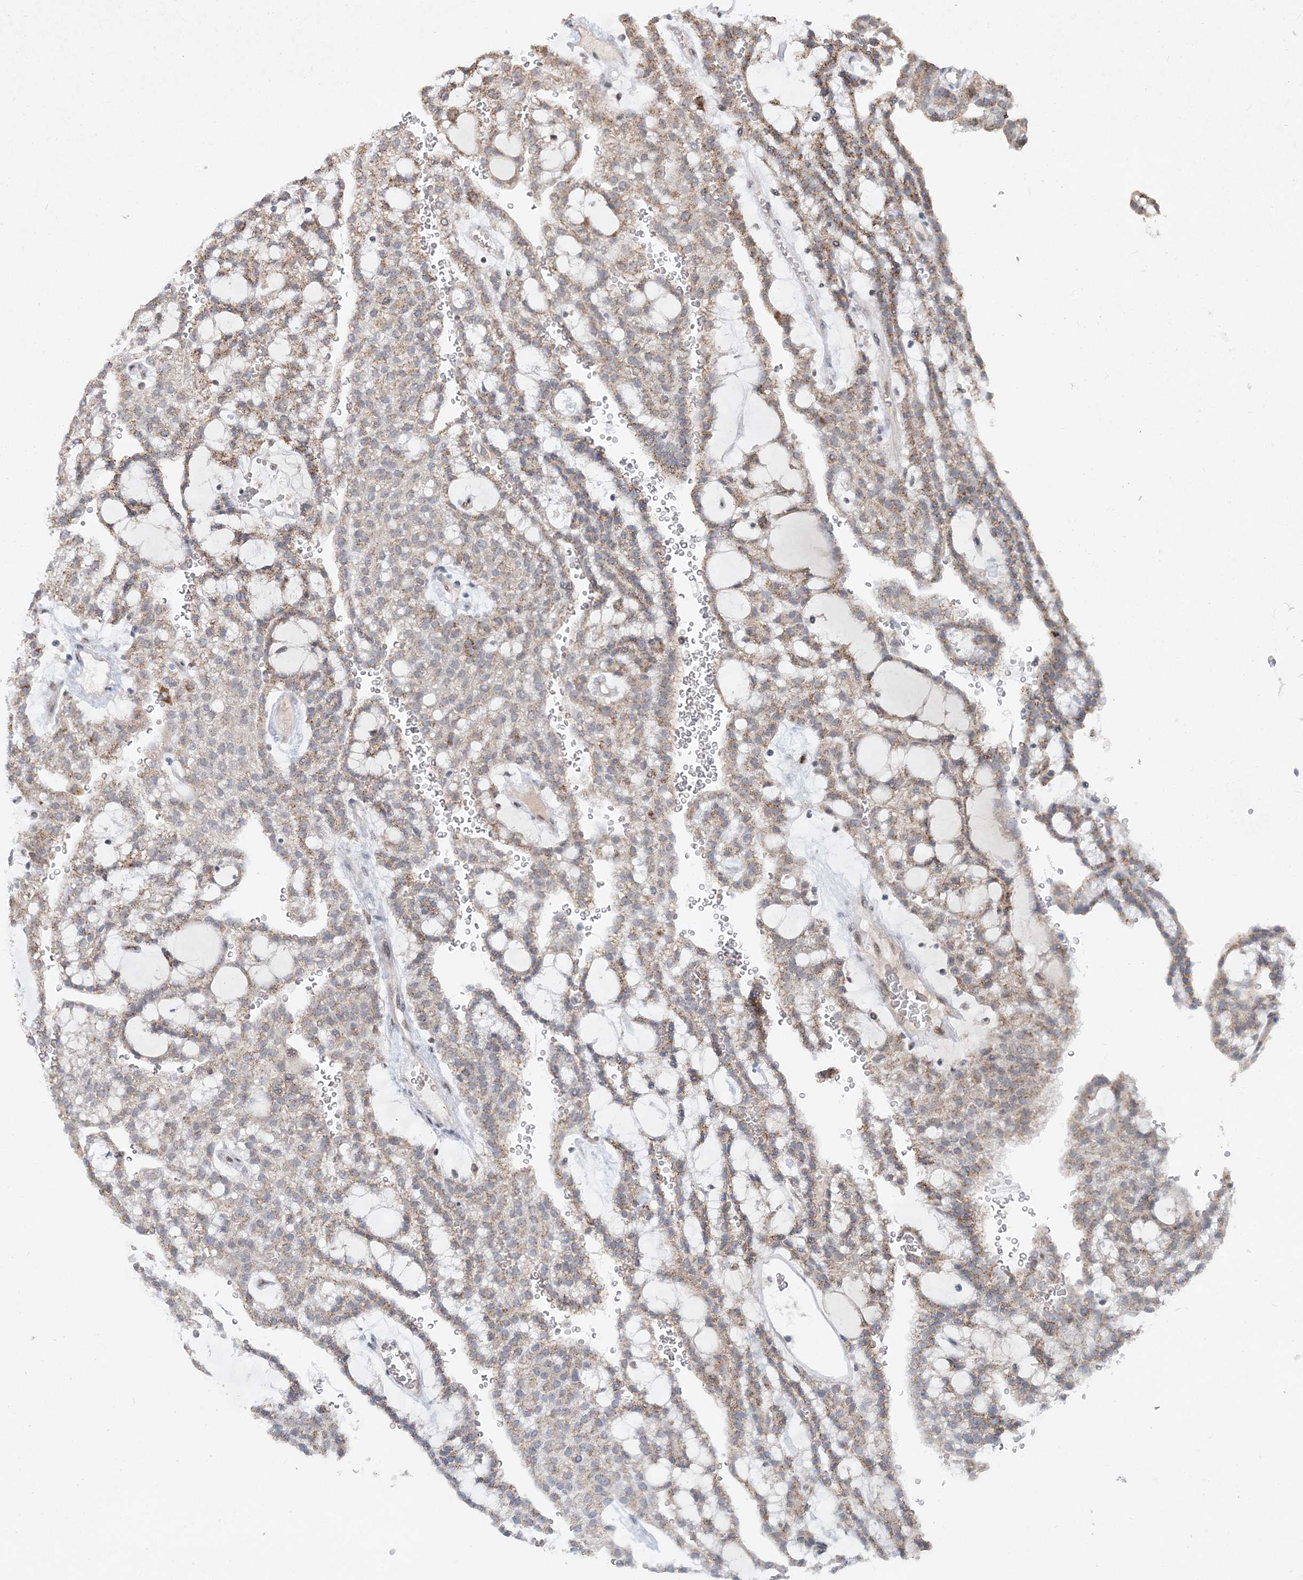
{"staining": {"intensity": "weak", "quantity": "25%-75%", "location": "cytoplasmic/membranous"}, "tissue": "renal cancer", "cell_type": "Tumor cells", "image_type": "cancer", "snomed": [{"axis": "morphology", "description": "Adenocarcinoma, NOS"}, {"axis": "topography", "description": "Kidney"}], "caption": "High-power microscopy captured an immunohistochemistry micrograph of renal cancer, revealing weak cytoplasmic/membranous expression in approximately 25%-75% of tumor cells.", "gene": "GIN1", "patient": {"sex": "male", "age": 63}}